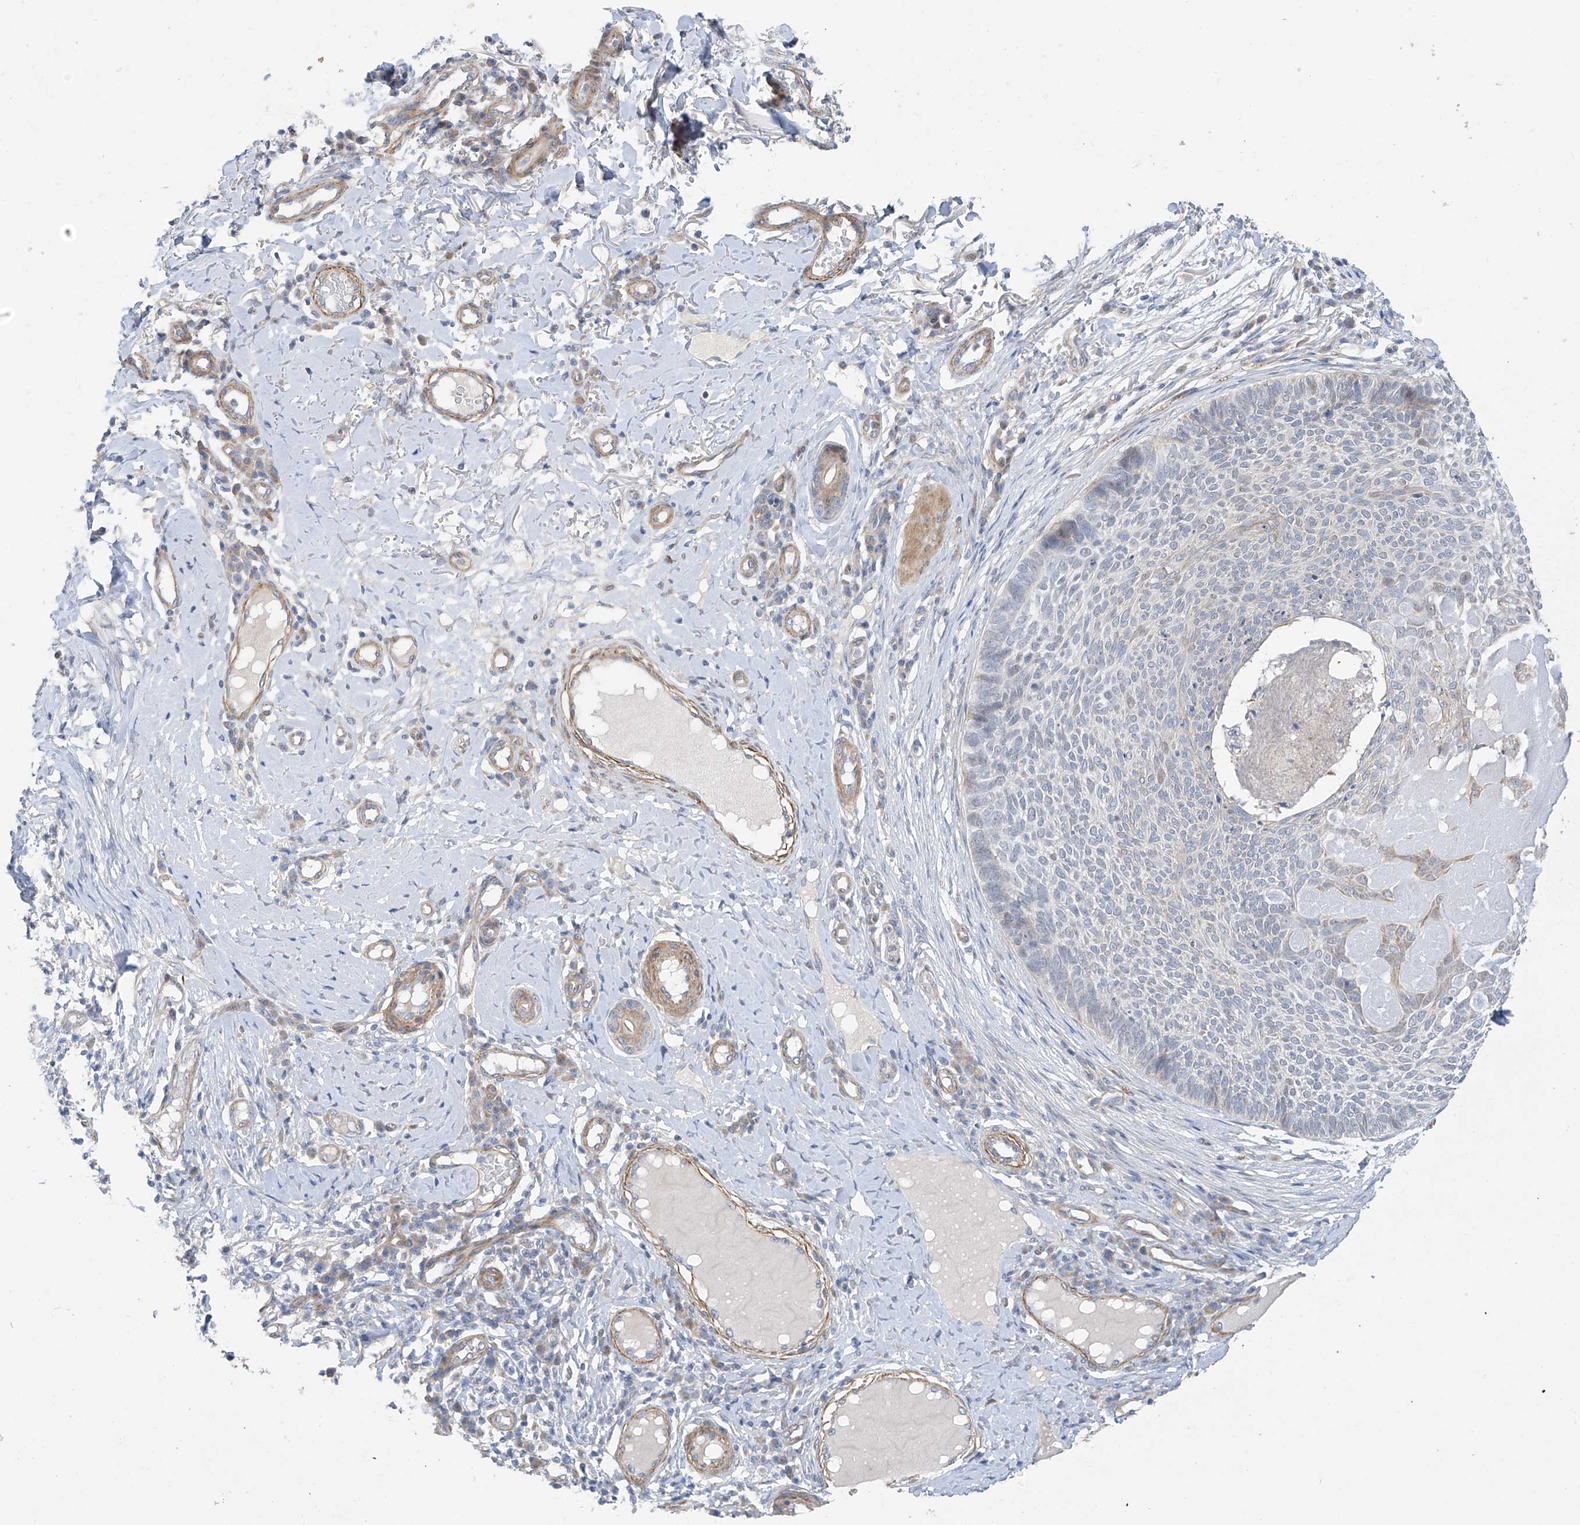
{"staining": {"intensity": "negative", "quantity": "none", "location": "none"}, "tissue": "skin cancer", "cell_type": "Tumor cells", "image_type": "cancer", "snomed": [{"axis": "morphology", "description": "Normal tissue, NOS"}, {"axis": "morphology", "description": "Basal cell carcinoma"}, {"axis": "topography", "description": "Skin"}], "caption": "High power microscopy photomicrograph of an immunohistochemistry photomicrograph of skin cancer (basal cell carcinoma), revealing no significant staining in tumor cells. (Brightfield microscopy of DAB (3,3'-diaminobenzidine) immunohistochemistry (IHC) at high magnification).", "gene": "ZNF641", "patient": {"sex": "male", "age": 50}}